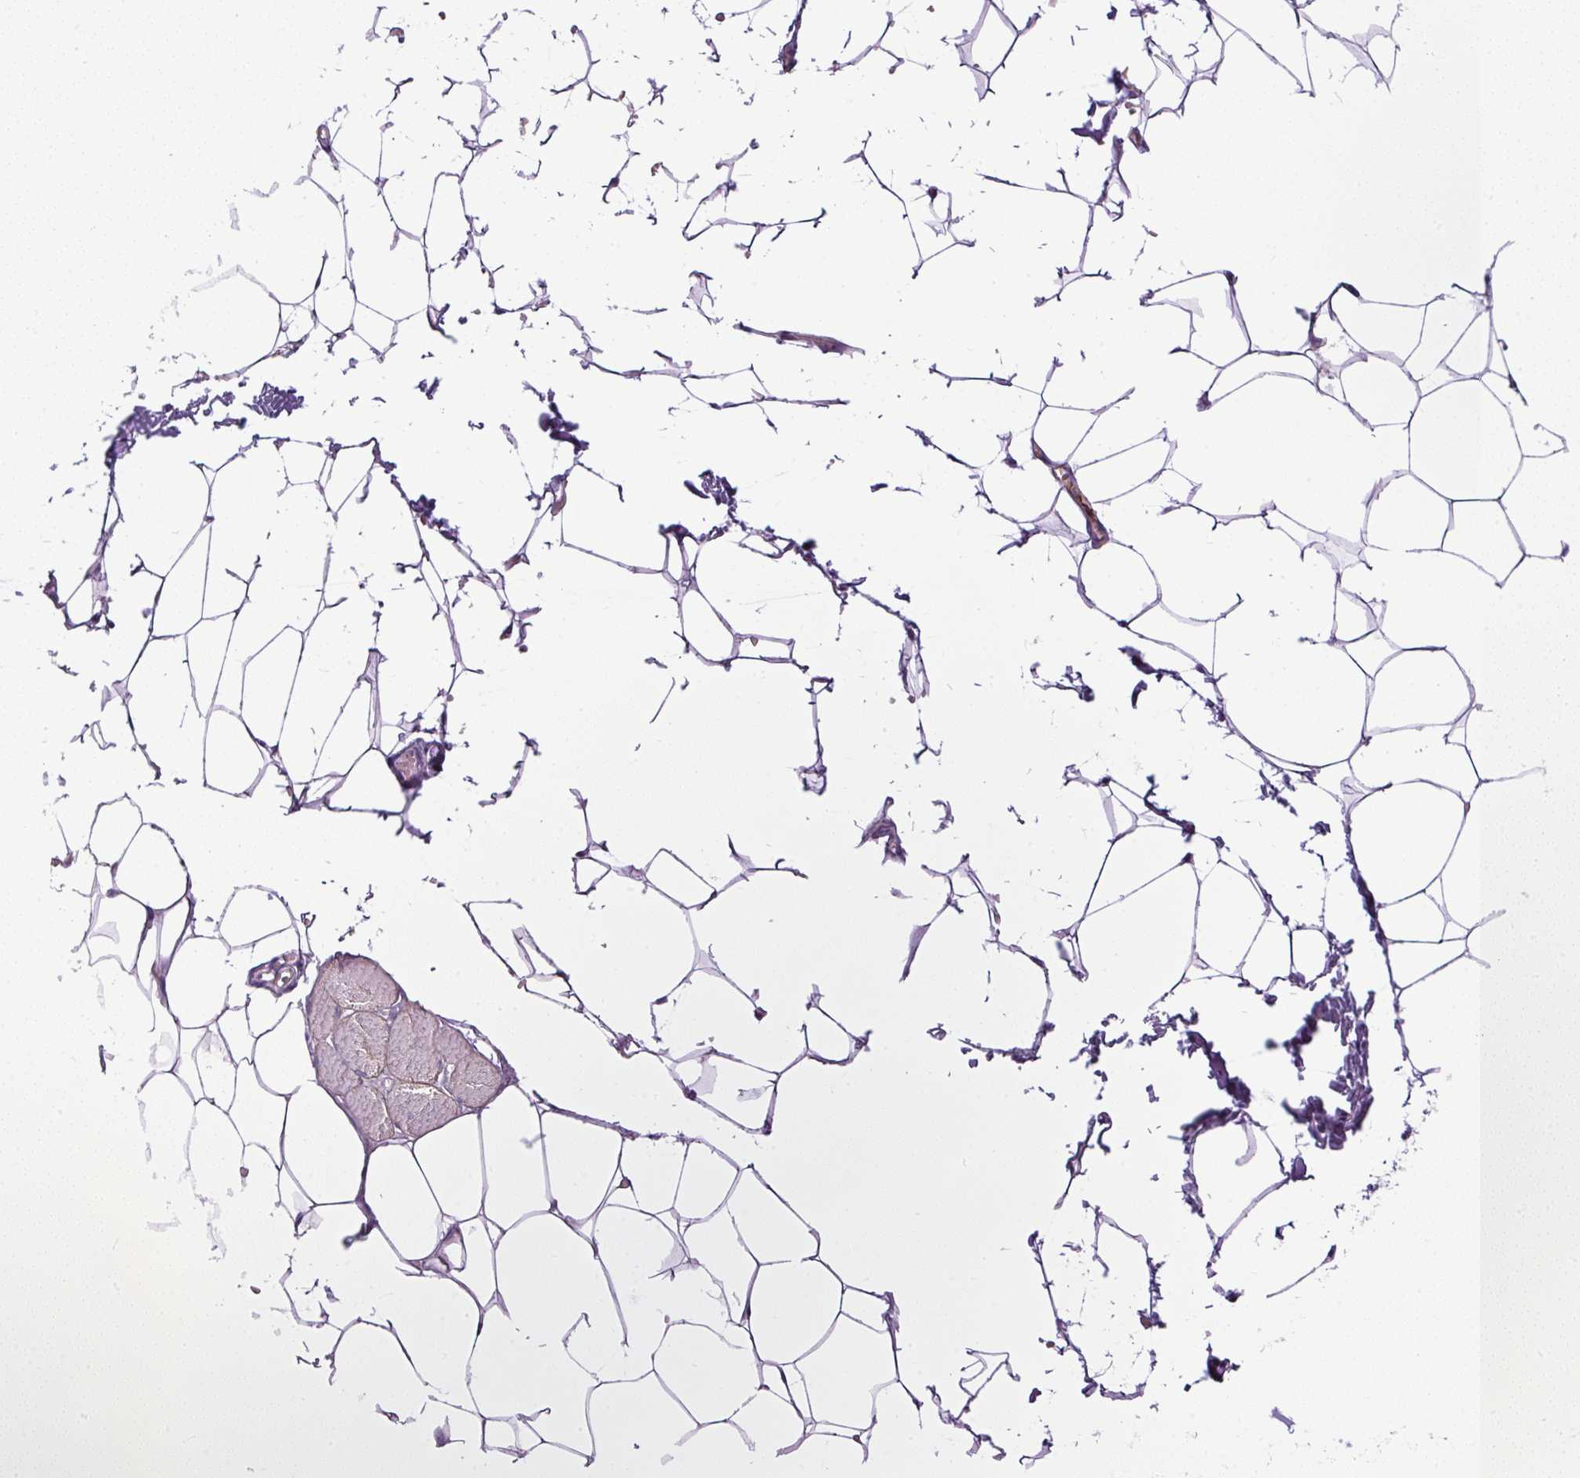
{"staining": {"intensity": "negative", "quantity": "none", "location": "none"}, "tissue": "adipose tissue", "cell_type": "Adipocytes", "image_type": "normal", "snomed": [{"axis": "morphology", "description": "Normal tissue, NOS"}, {"axis": "topography", "description": "Skin"}, {"axis": "topography", "description": "Peripheral nerve tissue"}], "caption": "Immunohistochemistry of benign human adipose tissue reveals no expression in adipocytes.", "gene": "LEFTY1", "patient": {"sex": "female", "age": 56}}